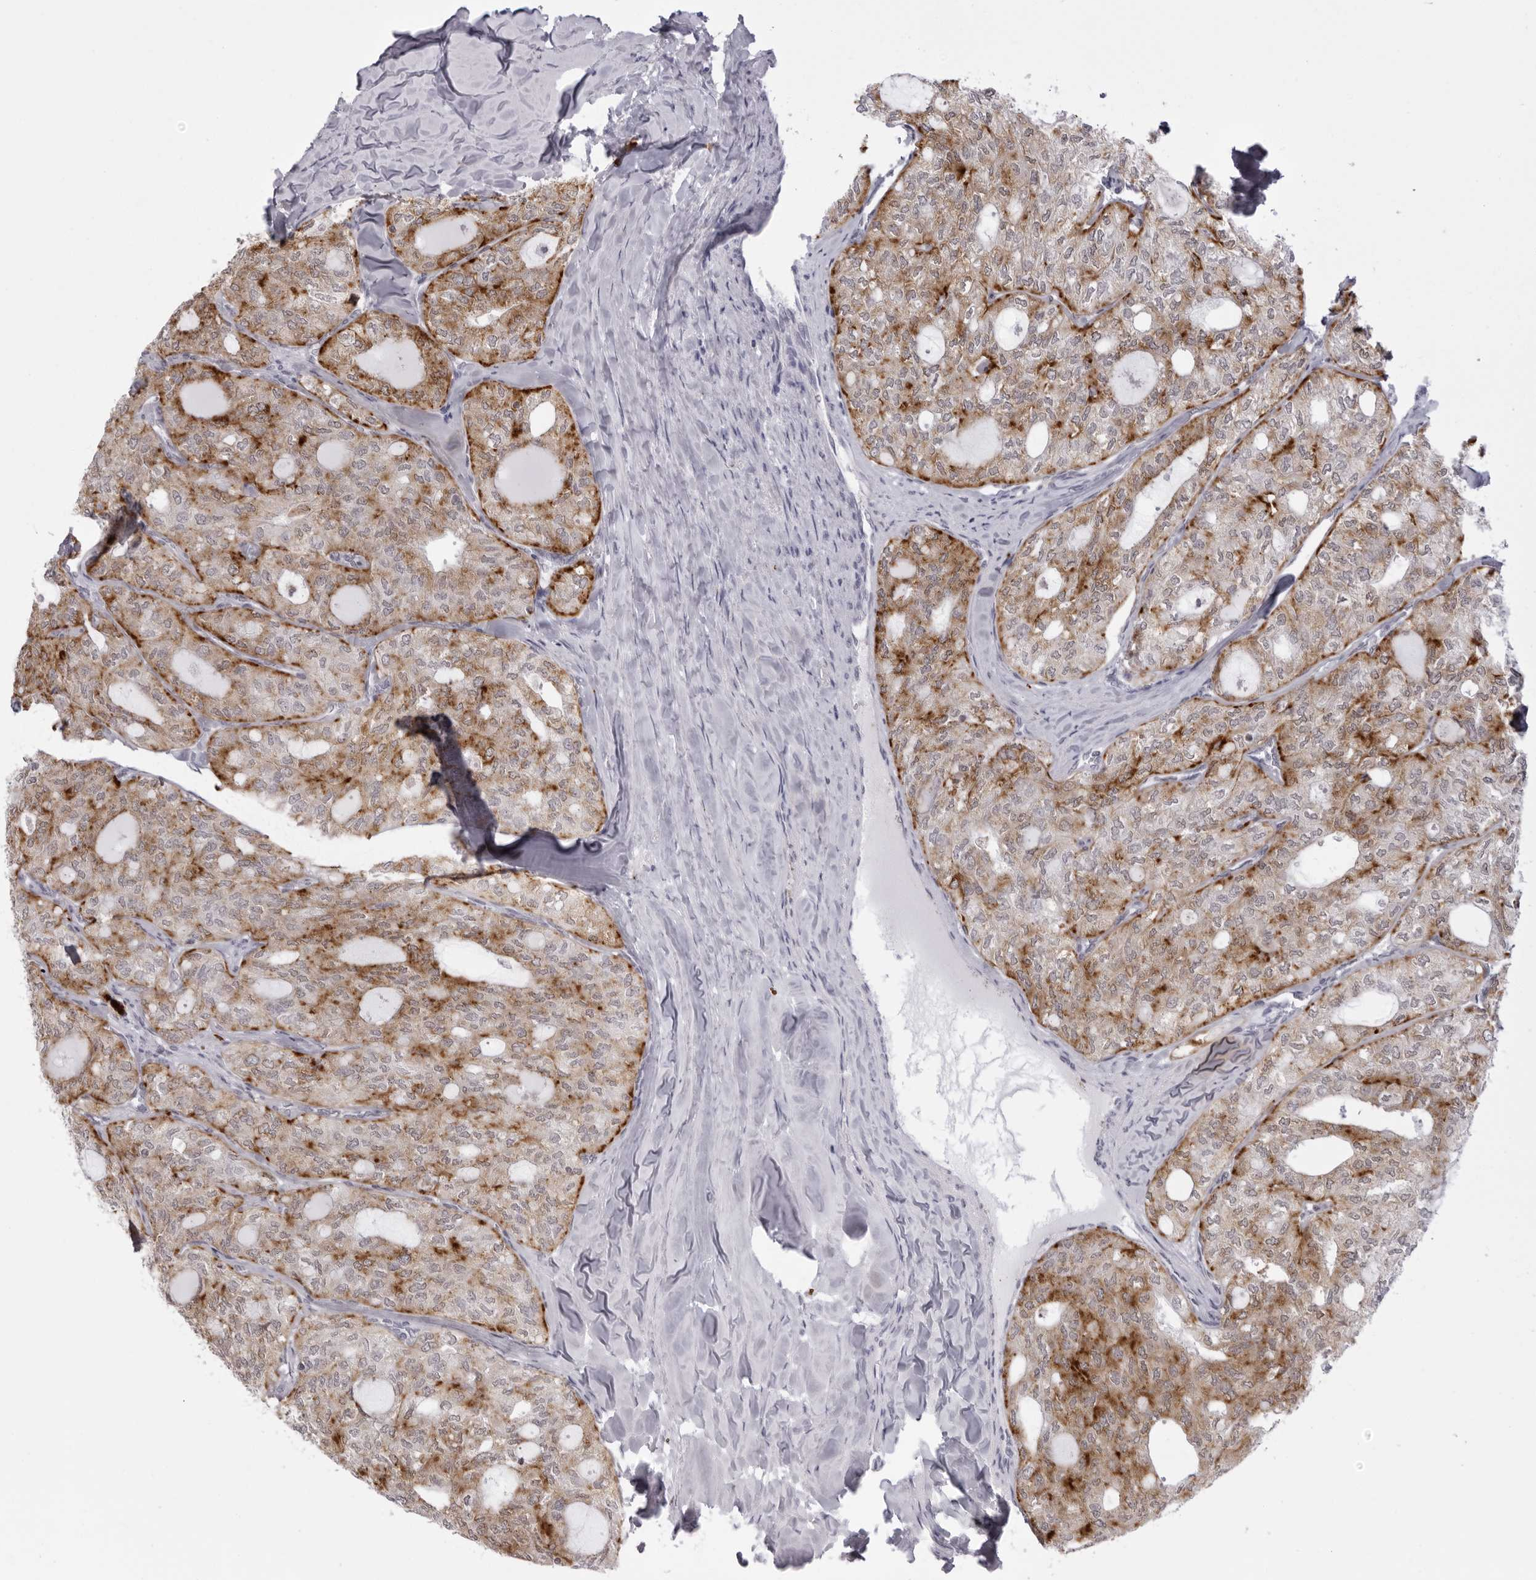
{"staining": {"intensity": "moderate", "quantity": "25%-75%", "location": "cytoplasmic/membranous"}, "tissue": "thyroid cancer", "cell_type": "Tumor cells", "image_type": "cancer", "snomed": [{"axis": "morphology", "description": "Follicular adenoma carcinoma, NOS"}, {"axis": "topography", "description": "Thyroid gland"}], "caption": "Protein expression analysis of human follicular adenoma carcinoma (thyroid) reveals moderate cytoplasmic/membranous positivity in approximately 25%-75% of tumor cells.", "gene": "IL25", "patient": {"sex": "male", "age": 75}}